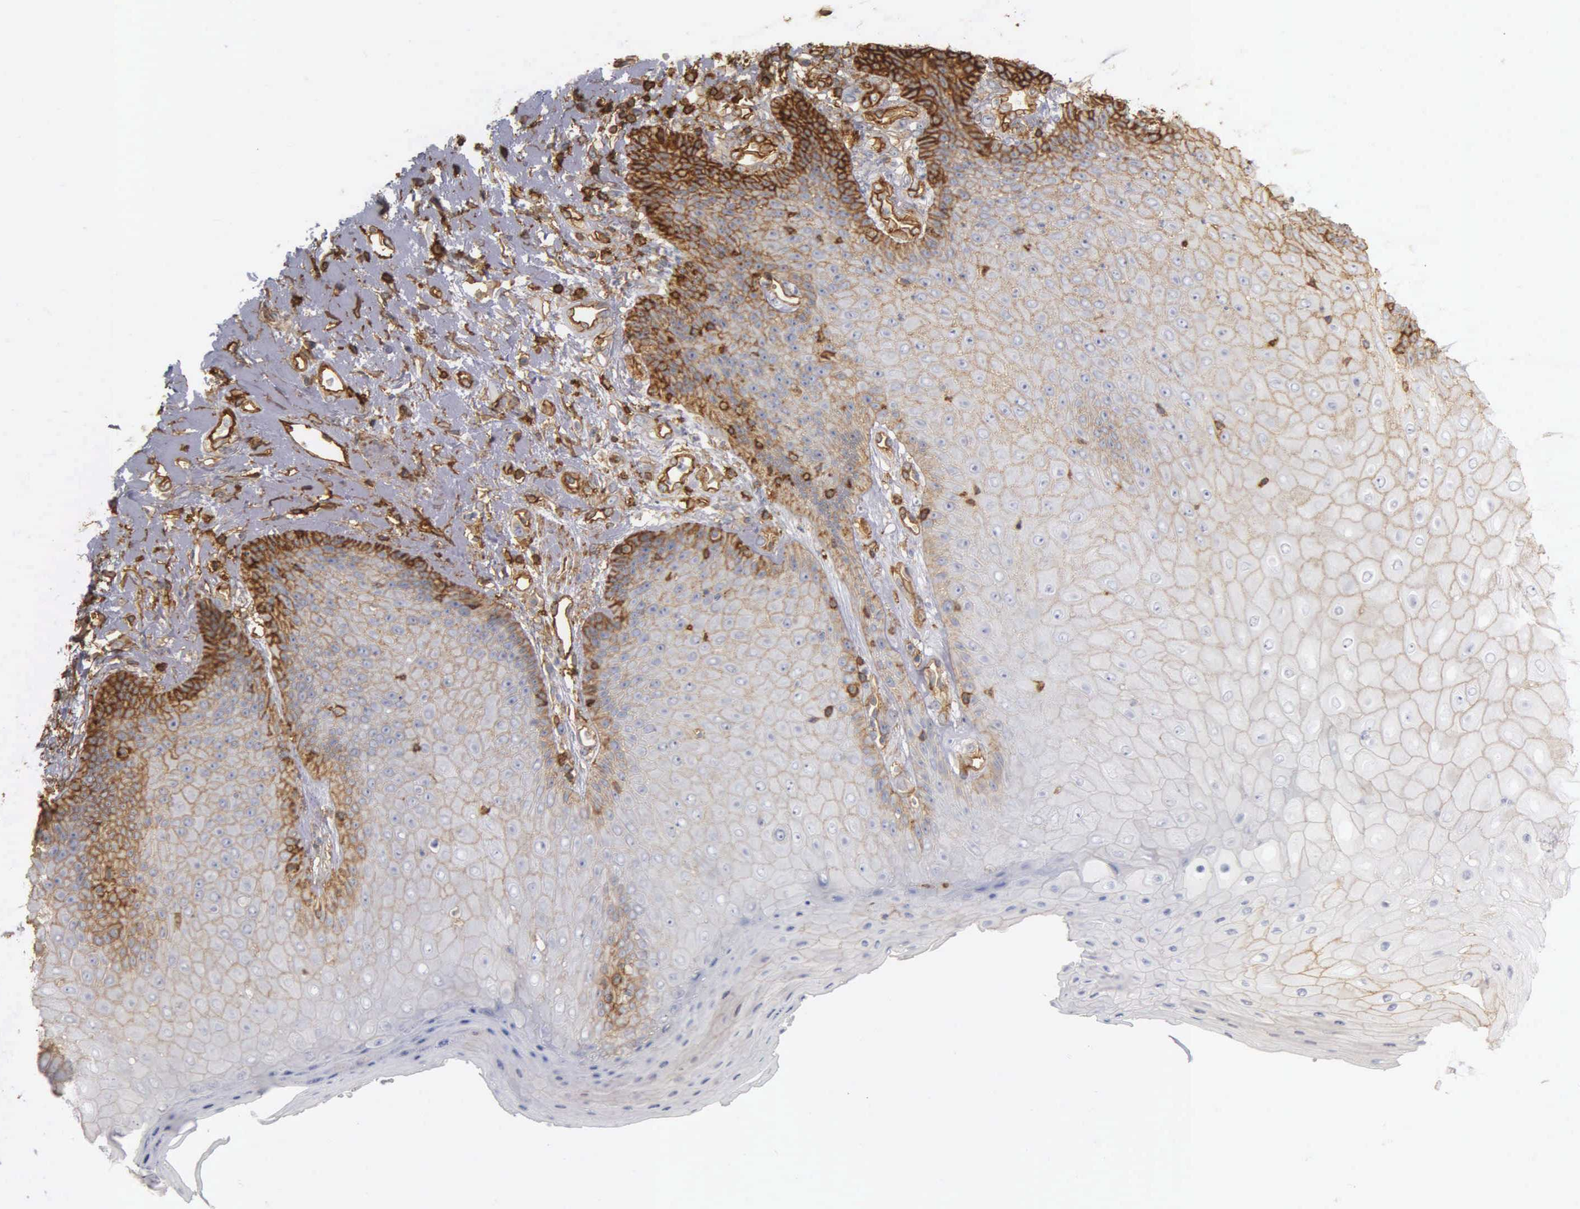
{"staining": {"intensity": "moderate", "quantity": "25%-75%", "location": "cytoplasmic/membranous"}, "tissue": "skin", "cell_type": "Epidermal cells", "image_type": "normal", "snomed": [{"axis": "morphology", "description": "Normal tissue, NOS"}, {"axis": "topography", "description": "Skin"}, {"axis": "topography", "description": "Anal"}], "caption": "A brown stain shows moderate cytoplasmic/membranous expression of a protein in epidermal cells of normal skin.", "gene": "CD99", "patient": {"sex": "male", "age": 61}}